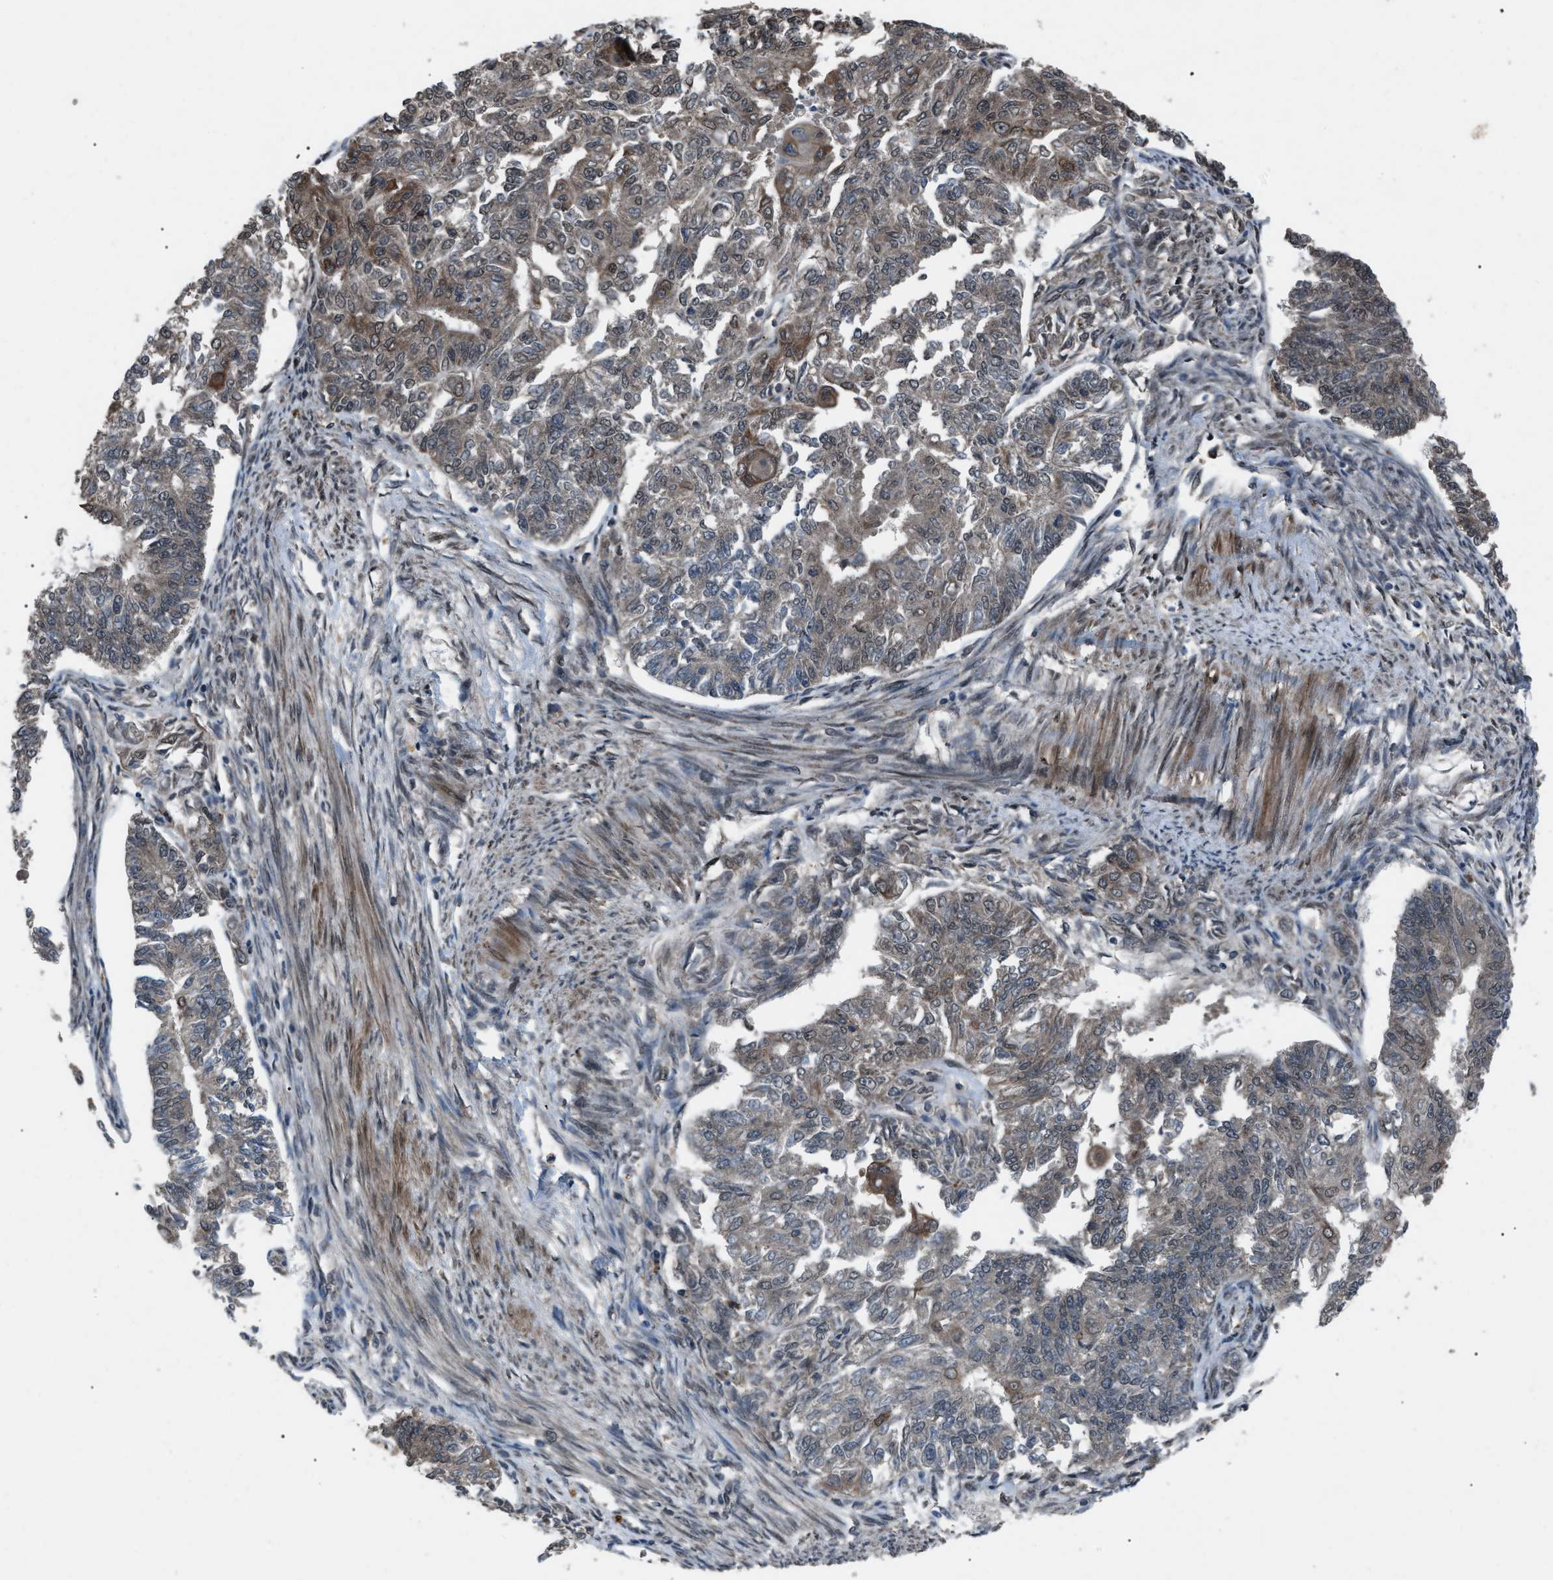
{"staining": {"intensity": "moderate", "quantity": "<25%", "location": "cytoplasmic/membranous"}, "tissue": "endometrial cancer", "cell_type": "Tumor cells", "image_type": "cancer", "snomed": [{"axis": "morphology", "description": "Adenocarcinoma, NOS"}, {"axis": "topography", "description": "Endometrium"}], "caption": "Tumor cells exhibit low levels of moderate cytoplasmic/membranous expression in approximately <25% of cells in human endometrial cancer.", "gene": "ZFAND2A", "patient": {"sex": "female", "age": 32}}